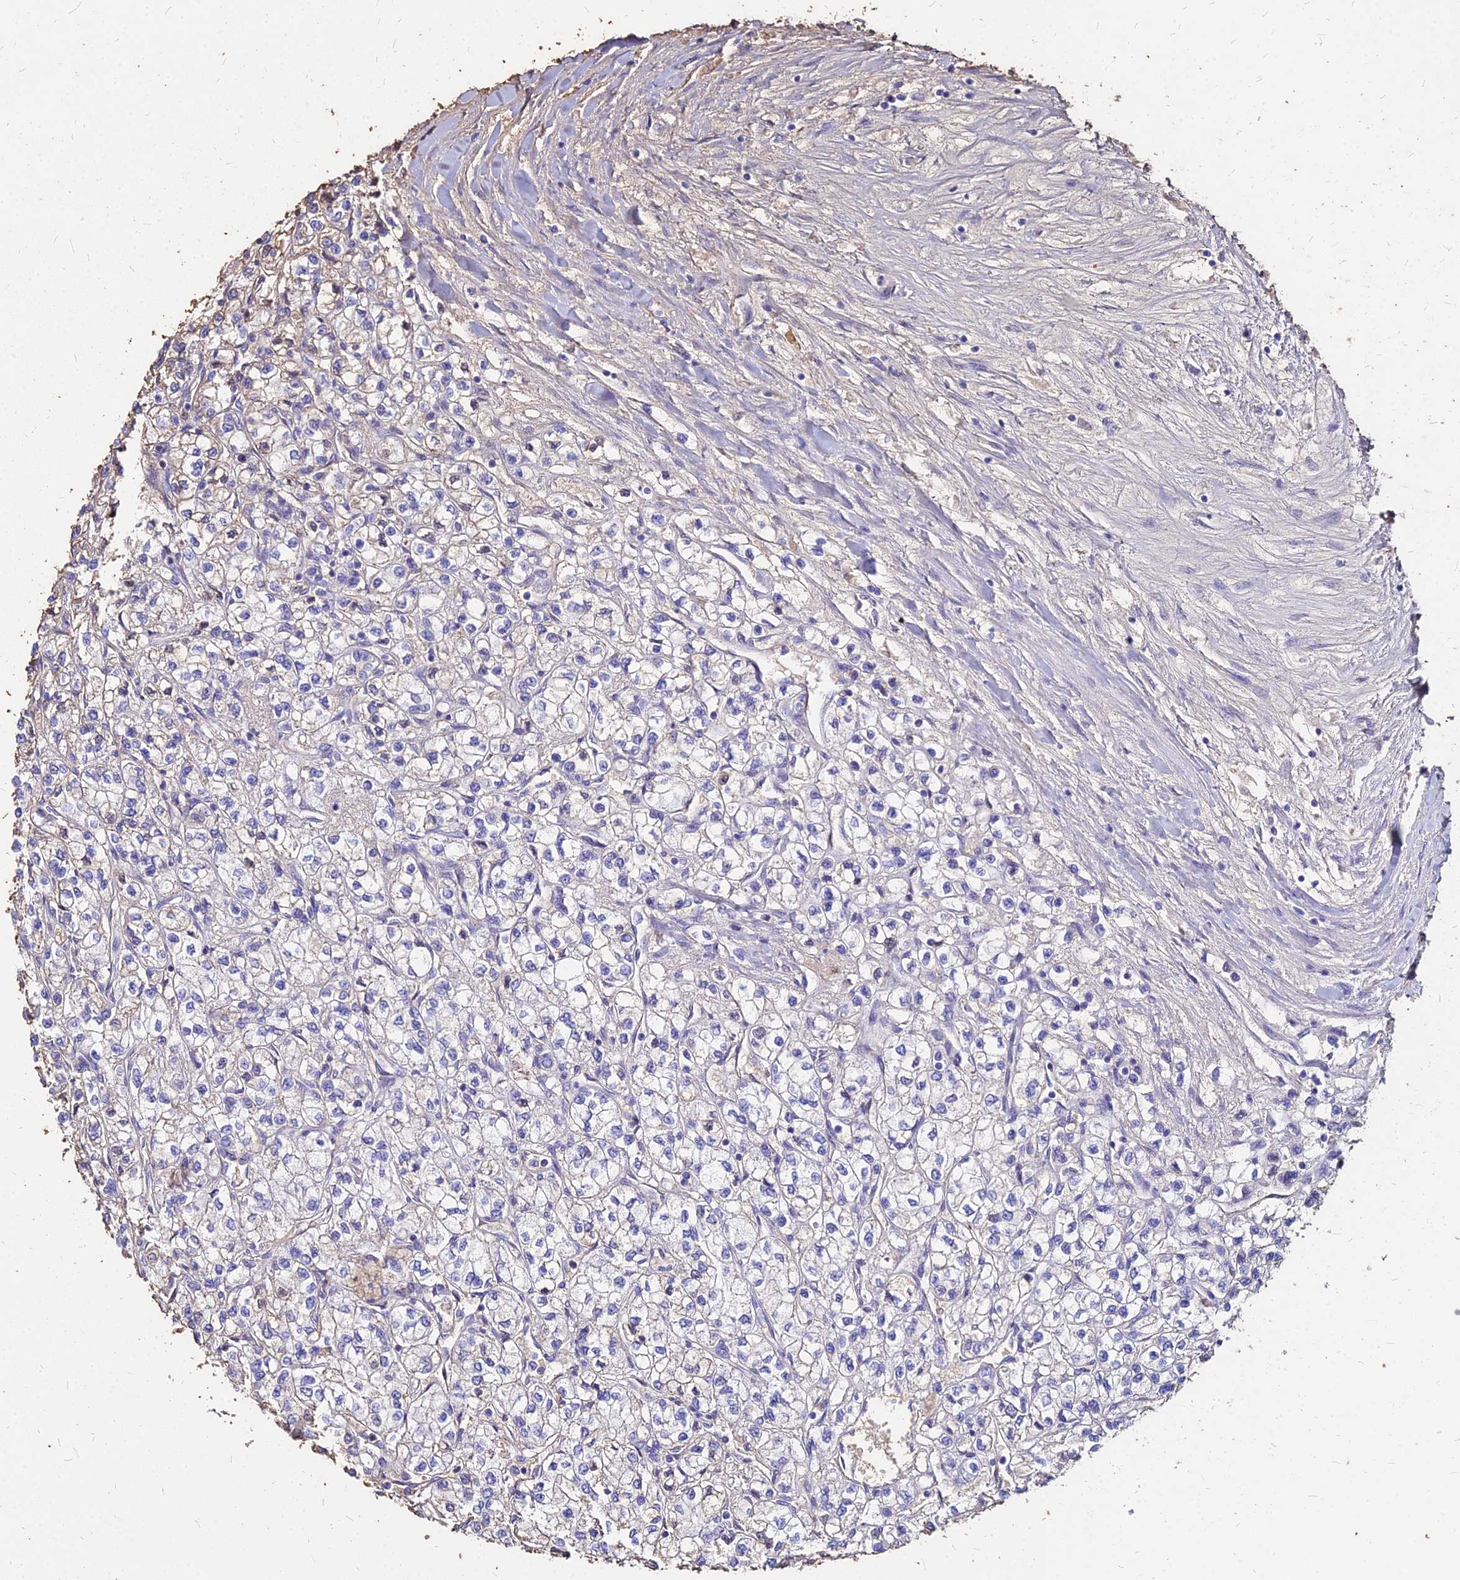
{"staining": {"intensity": "negative", "quantity": "none", "location": "none"}, "tissue": "renal cancer", "cell_type": "Tumor cells", "image_type": "cancer", "snomed": [{"axis": "morphology", "description": "Adenocarcinoma, NOS"}, {"axis": "topography", "description": "Kidney"}], "caption": "Protein analysis of renal adenocarcinoma exhibits no significant expression in tumor cells.", "gene": "NME5", "patient": {"sex": "male", "age": 80}}